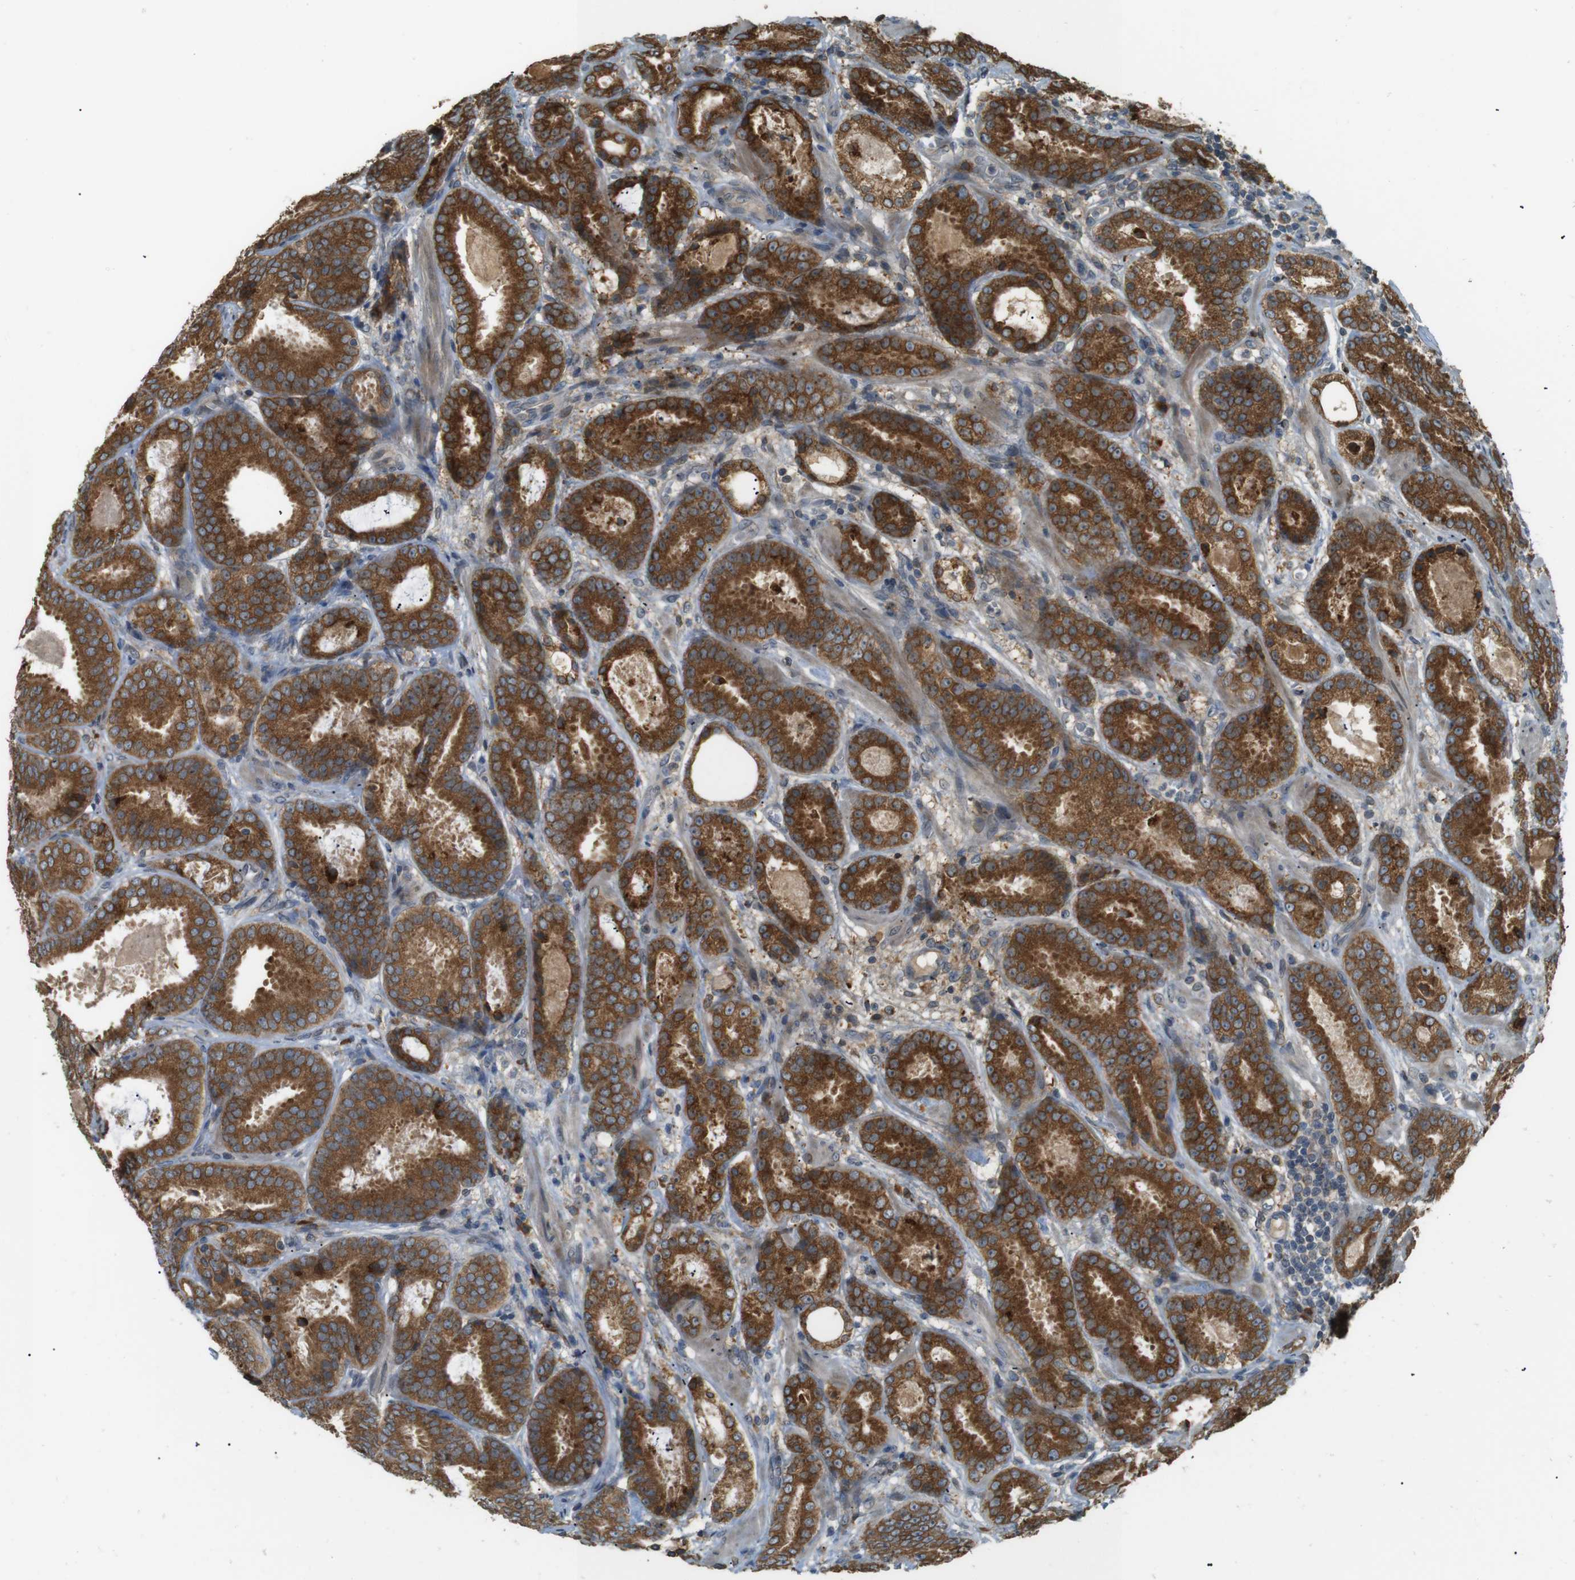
{"staining": {"intensity": "moderate", "quantity": ">75%", "location": "cytoplasmic/membranous"}, "tissue": "prostate cancer", "cell_type": "Tumor cells", "image_type": "cancer", "snomed": [{"axis": "morphology", "description": "Adenocarcinoma, Low grade"}, {"axis": "topography", "description": "Prostate"}], "caption": "Immunohistochemical staining of prostate cancer shows medium levels of moderate cytoplasmic/membranous positivity in about >75% of tumor cells.", "gene": "TMED4", "patient": {"sex": "male", "age": 69}}